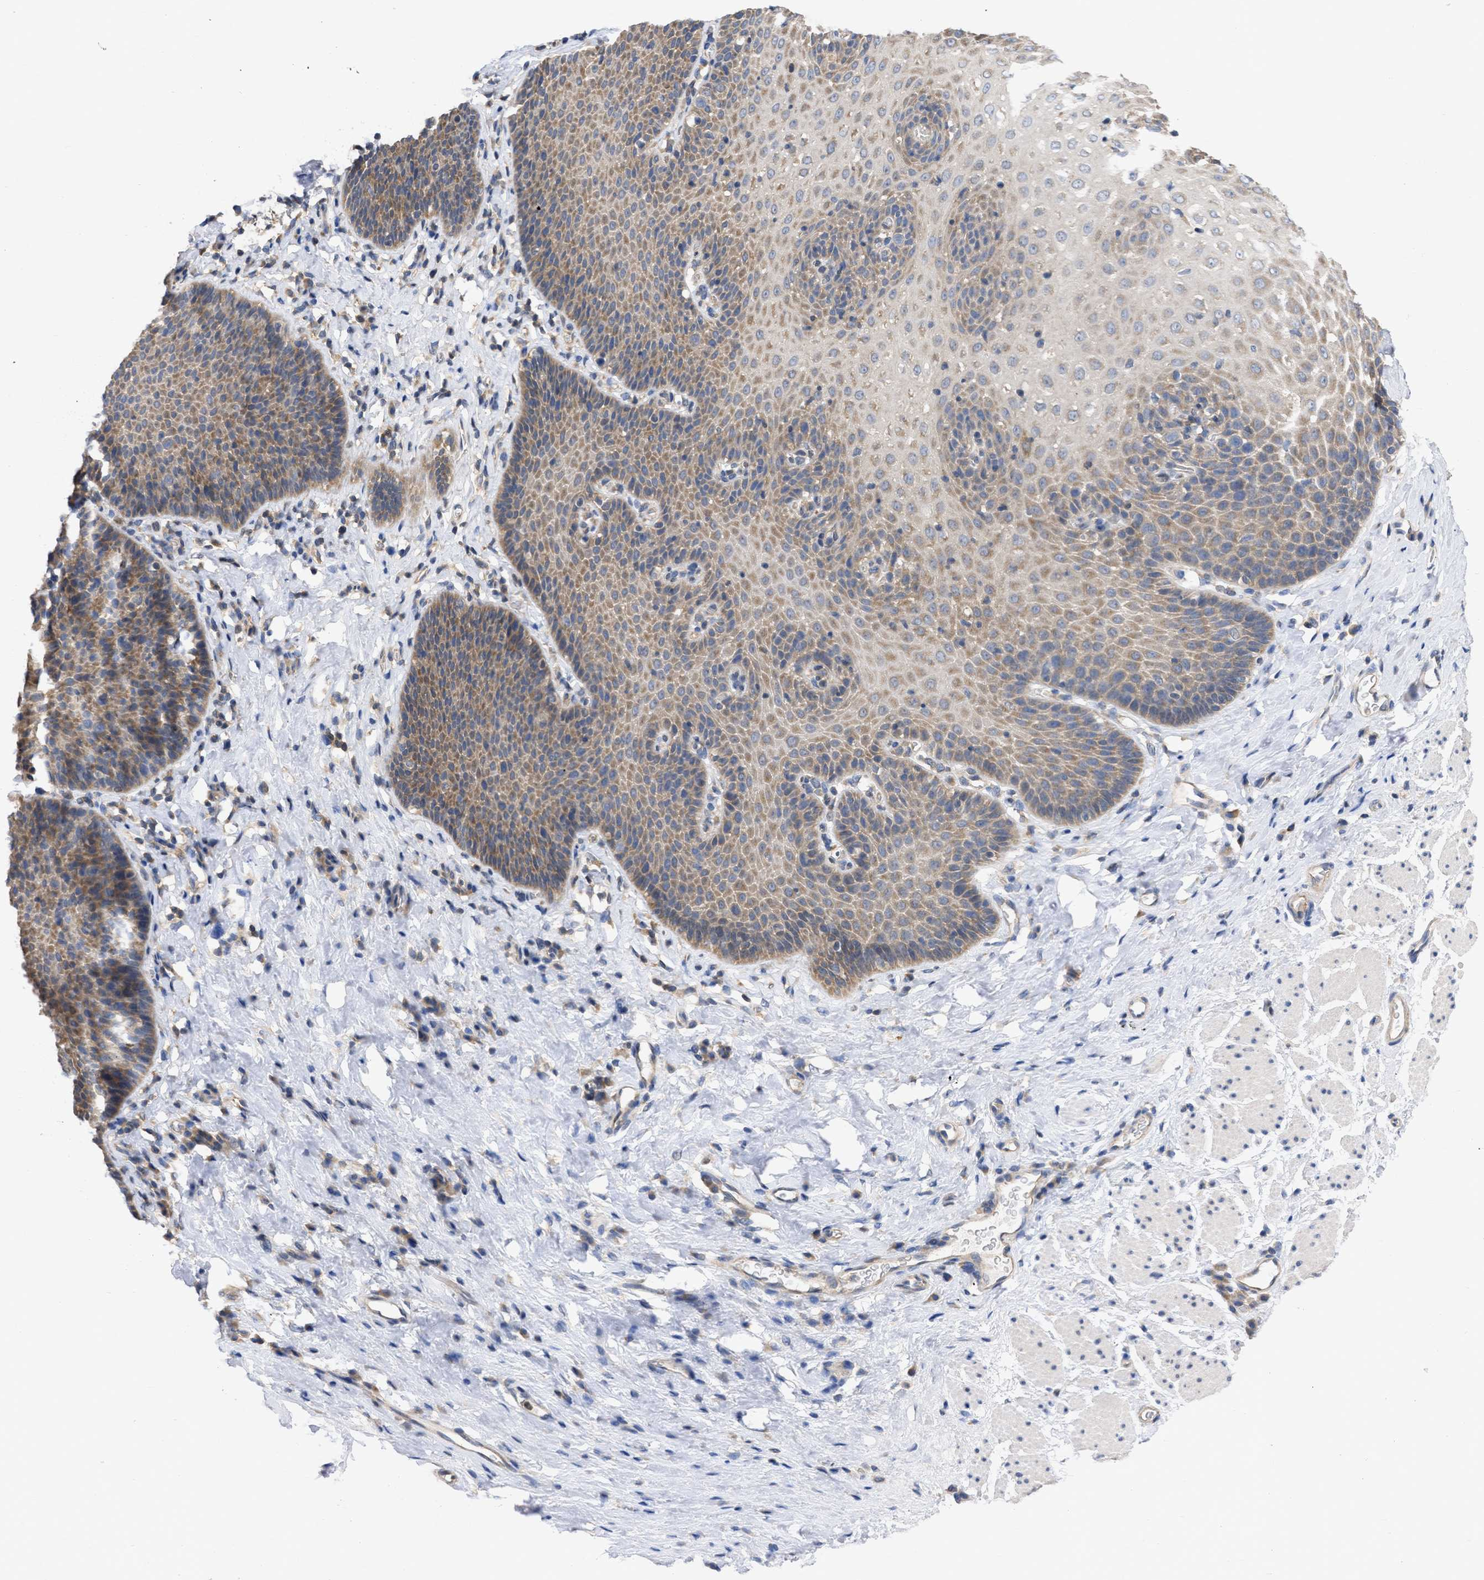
{"staining": {"intensity": "moderate", "quantity": ">75%", "location": "cytoplasmic/membranous"}, "tissue": "esophagus", "cell_type": "Squamous epithelial cells", "image_type": "normal", "snomed": [{"axis": "morphology", "description": "Normal tissue, NOS"}, {"axis": "topography", "description": "Esophagus"}], "caption": "Brown immunohistochemical staining in unremarkable human esophagus displays moderate cytoplasmic/membranous positivity in about >75% of squamous epithelial cells.", "gene": "MAP2K3", "patient": {"sex": "female", "age": 61}}